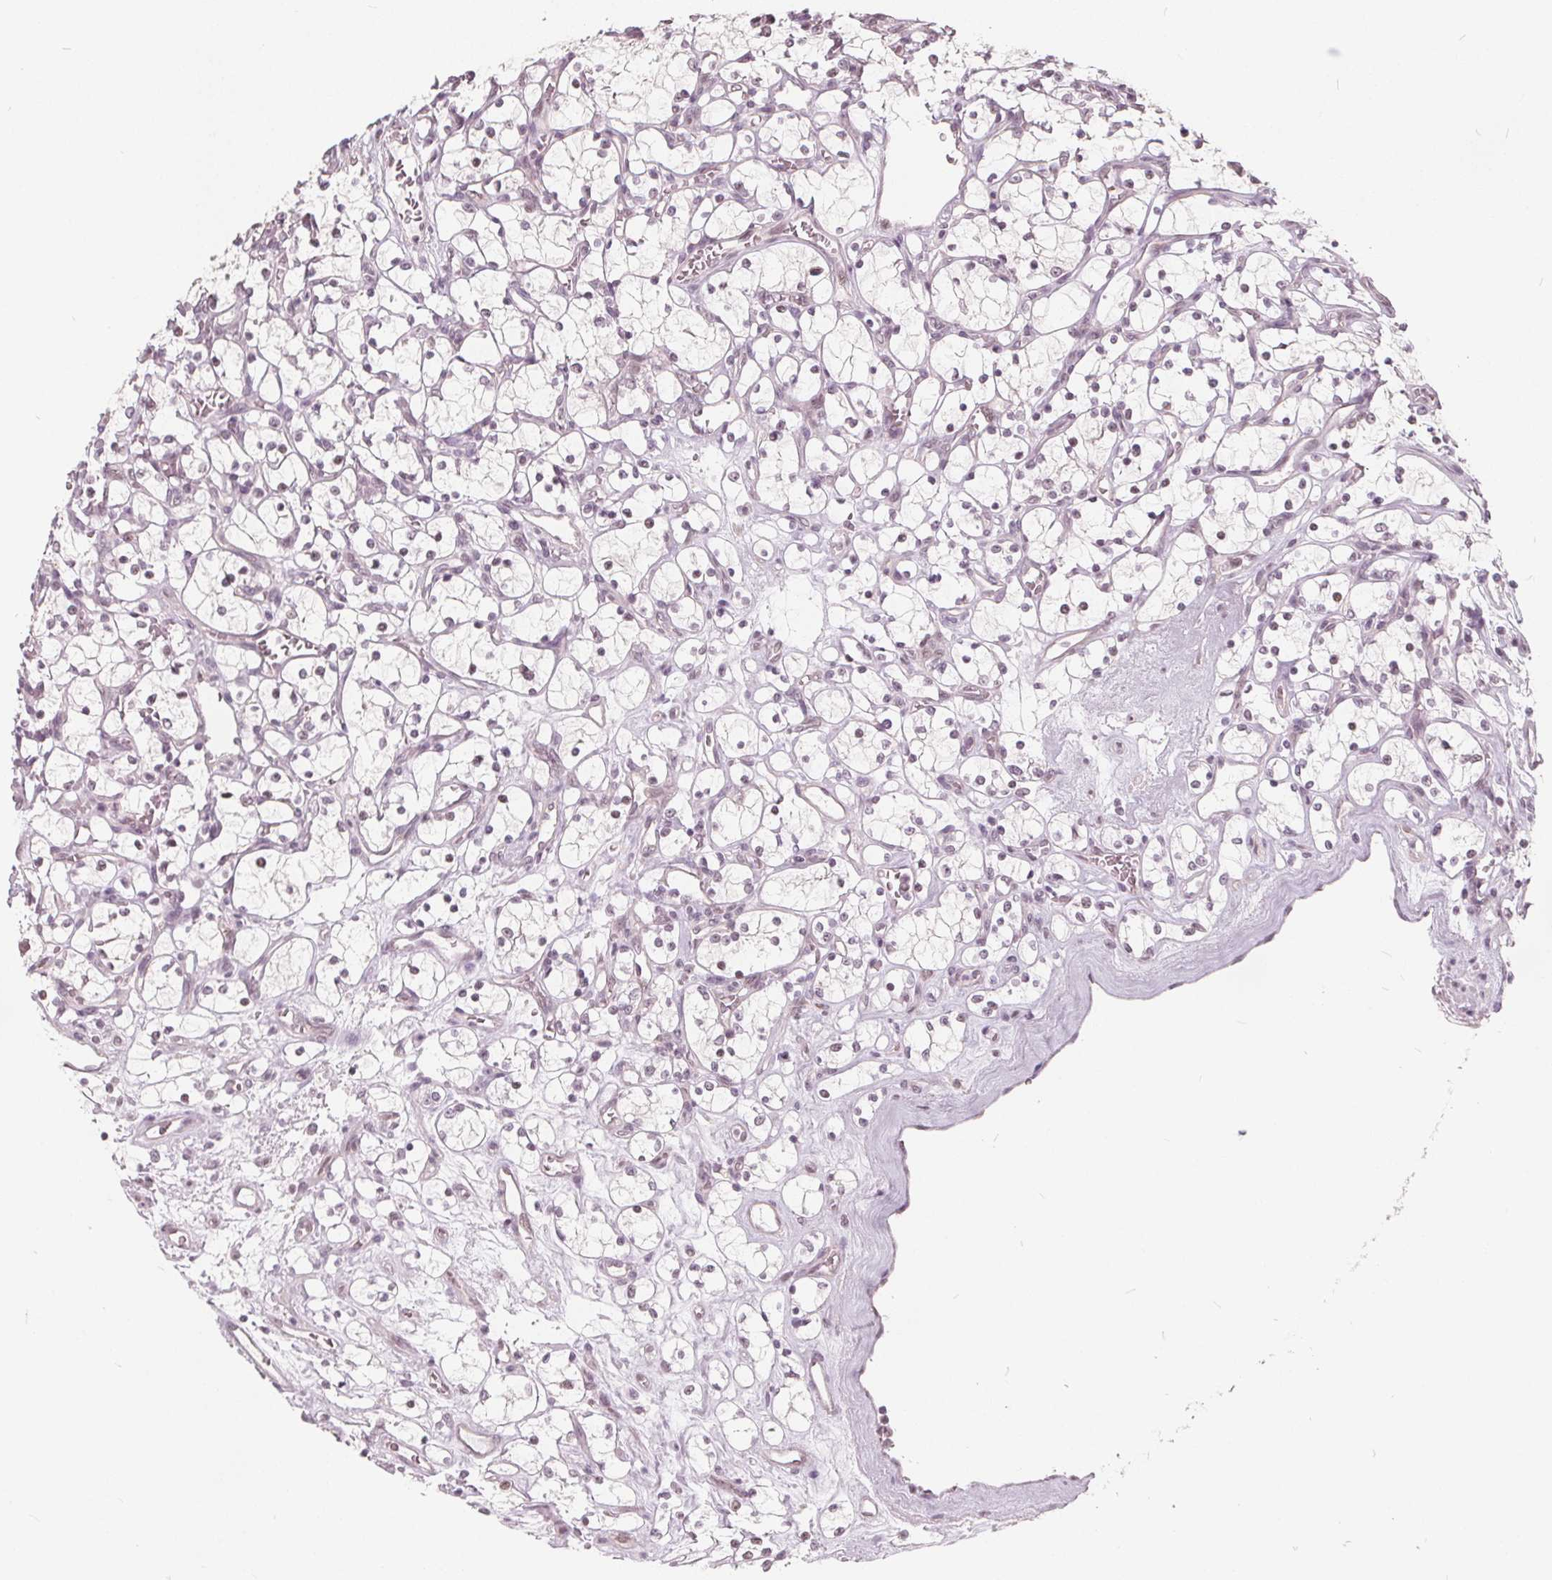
{"staining": {"intensity": "negative", "quantity": "none", "location": "none"}, "tissue": "renal cancer", "cell_type": "Tumor cells", "image_type": "cancer", "snomed": [{"axis": "morphology", "description": "Adenocarcinoma, NOS"}, {"axis": "topography", "description": "Kidney"}], "caption": "A high-resolution micrograph shows IHC staining of renal cancer (adenocarcinoma), which exhibits no significant staining in tumor cells.", "gene": "NUP210L", "patient": {"sex": "female", "age": 69}}